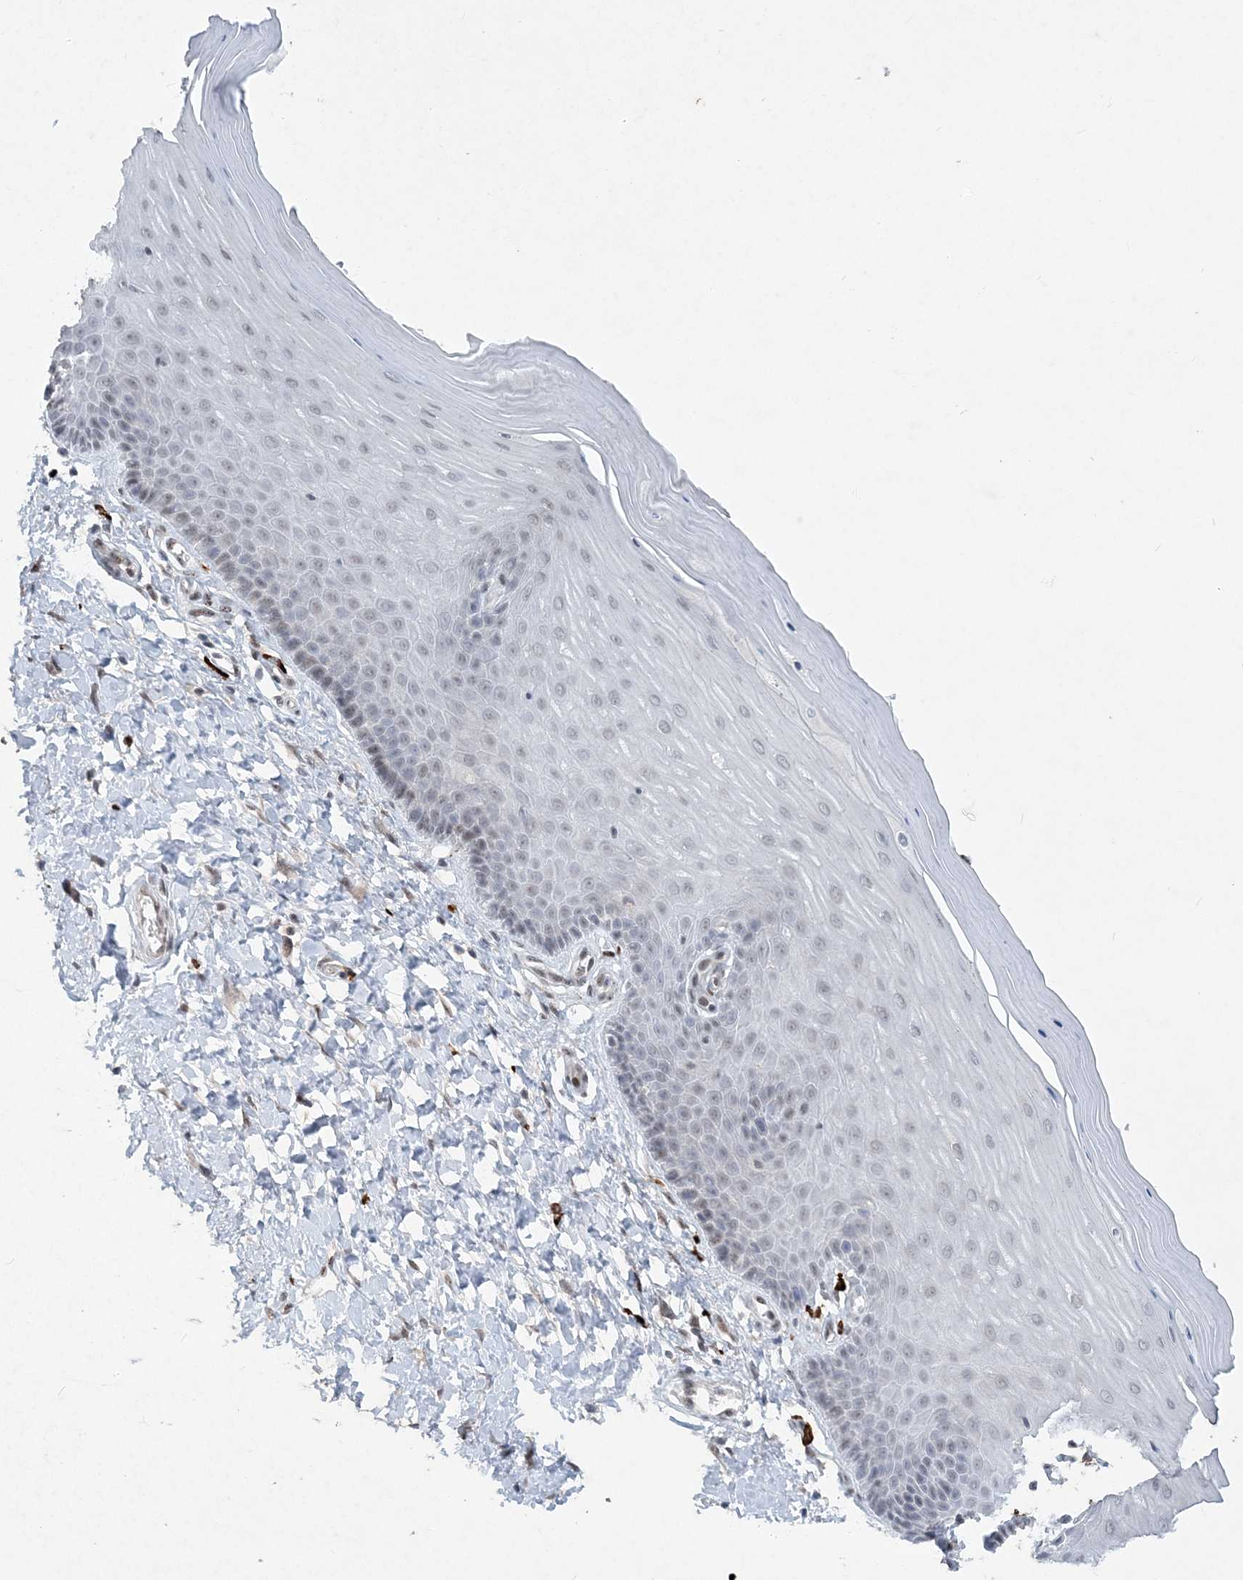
{"staining": {"intensity": "weak", "quantity": ">75%", "location": "cytoplasmic/membranous"}, "tissue": "cervix", "cell_type": "Glandular cells", "image_type": "normal", "snomed": [{"axis": "morphology", "description": "Normal tissue, NOS"}, {"axis": "topography", "description": "Cervix"}], "caption": "IHC (DAB (3,3'-diaminobenzidine)) staining of unremarkable cervix demonstrates weak cytoplasmic/membranous protein positivity in approximately >75% of glandular cells. (DAB = brown stain, brightfield microscopy at high magnification).", "gene": "GIN1", "patient": {"sex": "female", "age": 55}}